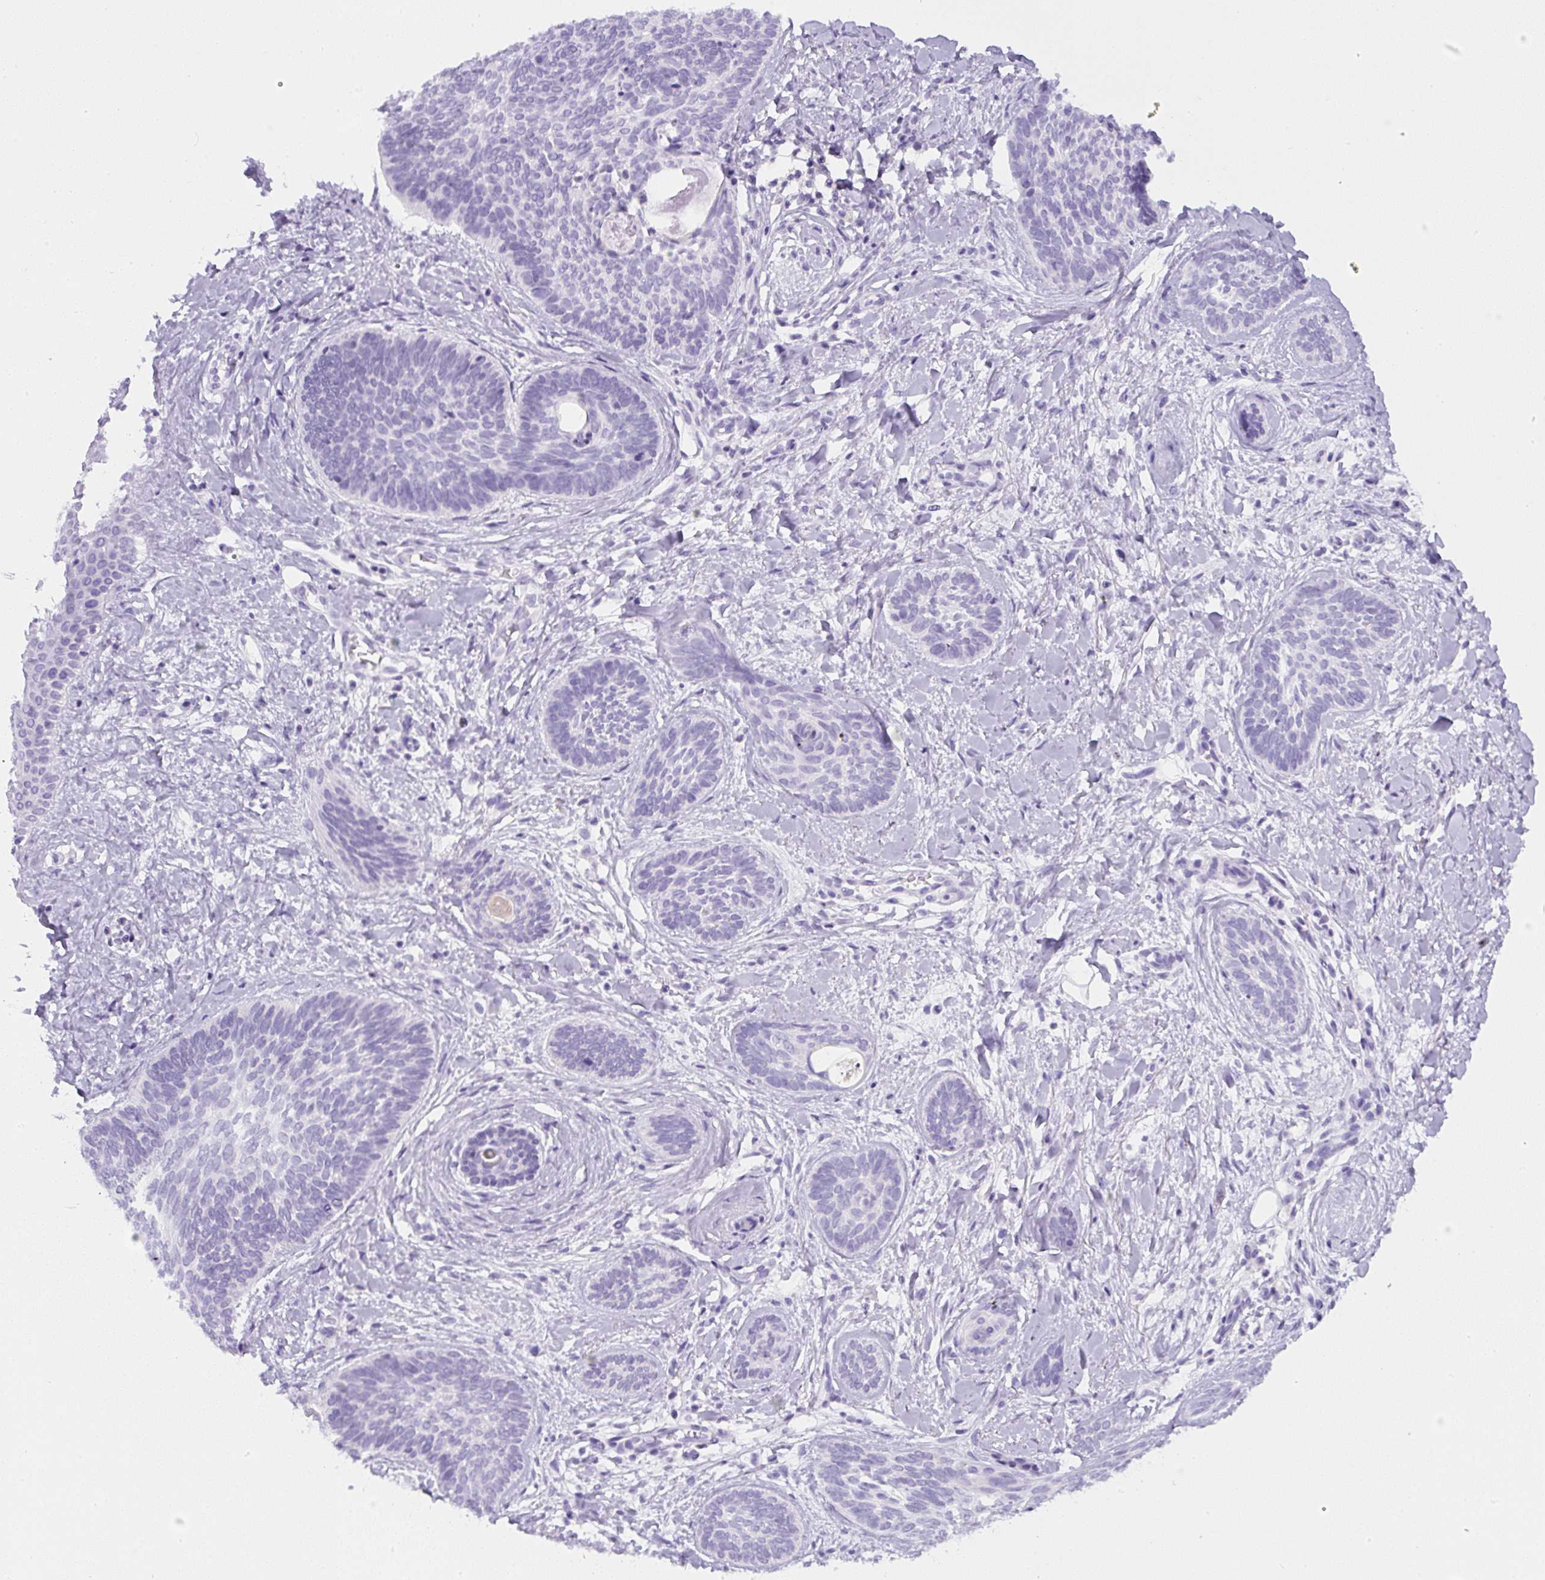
{"staining": {"intensity": "negative", "quantity": "none", "location": "none"}, "tissue": "skin cancer", "cell_type": "Tumor cells", "image_type": "cancer", "snomed": [{"axis": "morphology", "description": "Basal cell carcinoma"}, {"axis": "topography", "description": "Skin"}], "caption": "A histopathology image of basal cell carcinoma (skin) stained for a protein demonstrates no brown staining in tumor cells.", "gene": "PIP5KL1", "patient": {"sex": "female", "age": 81}}